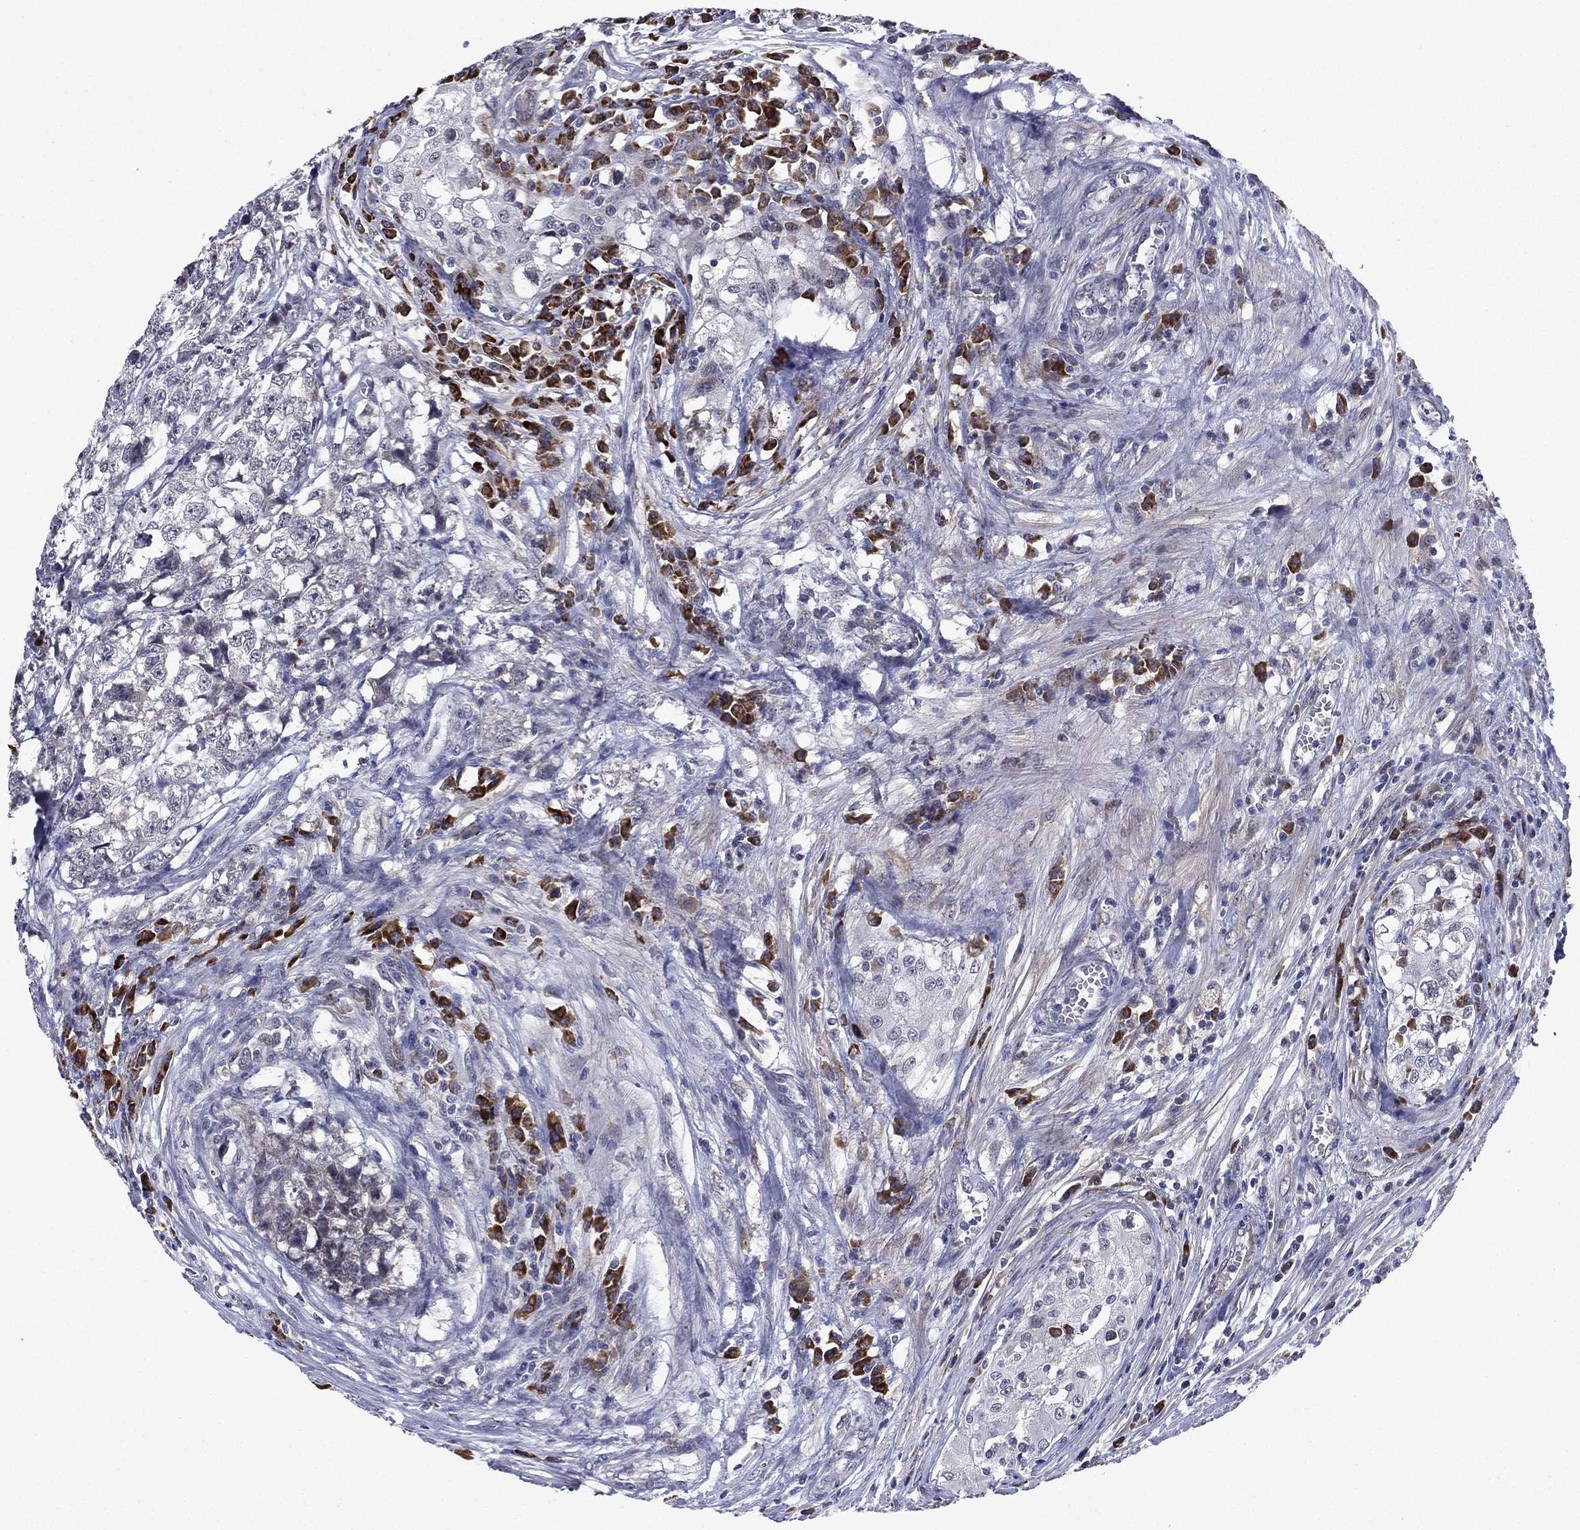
{"staining": {"intensity": "negative", "quantity": "none", "location": "none"}, "tissue": "testis cancer", "cell_type": "Tumor cells", "image_type": "cancer", "snomed": [{"axis": "morphology", "description": "Seminoma, NOS"}, {"axis": "morphology", "description": "Carcinoma, Embryonal, NOS"}, {"axis": "topography", "description": "Testis"}], "caption": "Testis cancer was stained to show a protein in brown. There is no significant positivity in tumor cells.", "gene": "ECM1", "patient": {"sex": "male", "age": 22}}